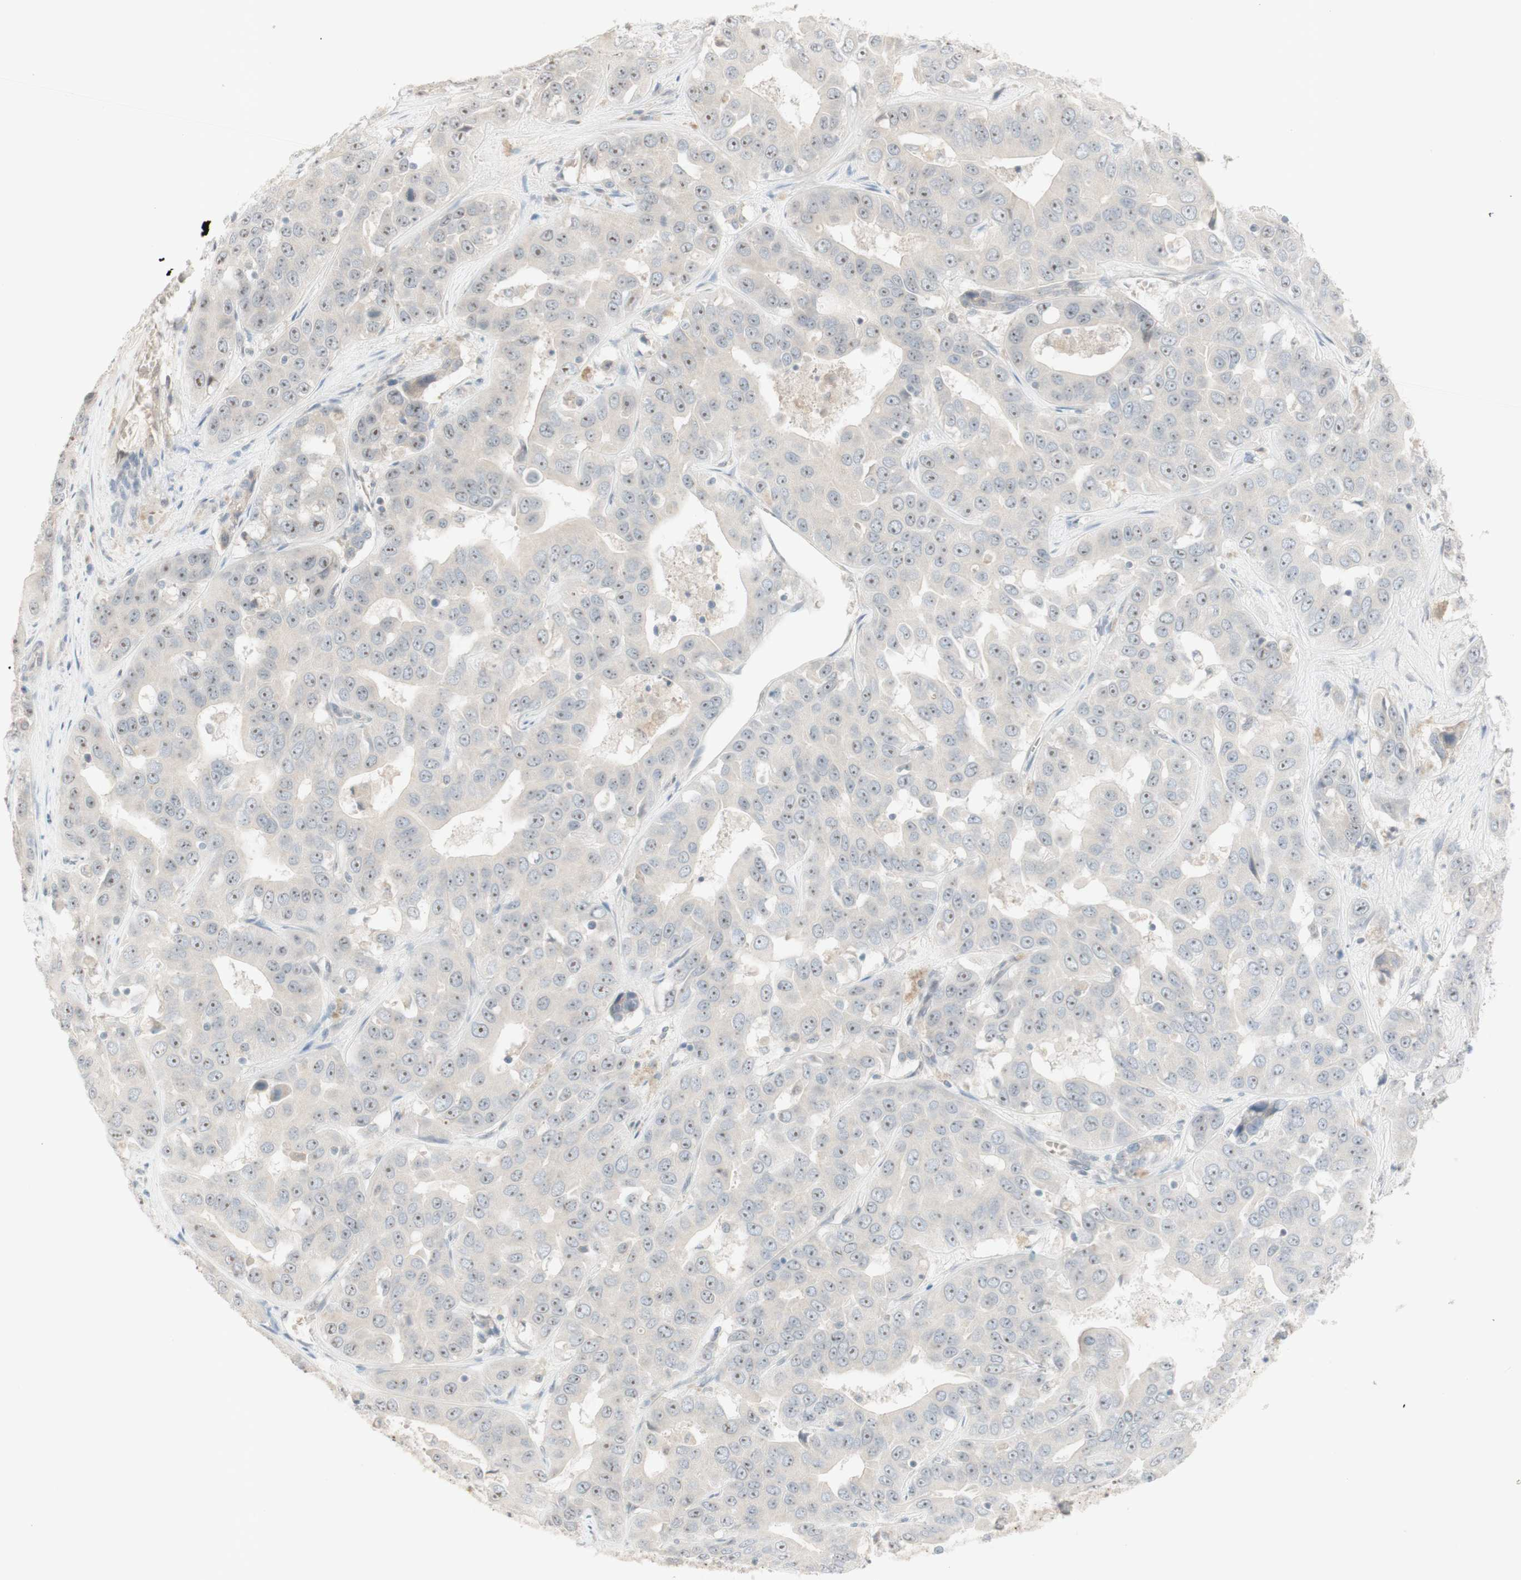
{"staining": {"intensity": "weak", "quantity": ">75%", "location": "nuclear"}, "tissue": "liver cancer", "cell_type": "Tumor cells", "image_type": "cancer", "snomed": [{"axis": "morphology", "description": "Cholangiocarcinoma"}, {"axis": "topography", "description": "Liver"}], "caption": "High-magnification brightfield microscopy of liver cancer (cholangiocarcinoma) stained with DAB (brown) and counterstained with hematoxylin (blue). tumor cells exhibit weak nuclear expression is present in about>75% of cells.", "gene": "PLCD4", "patient": {"sex": "female", "age": 52}}